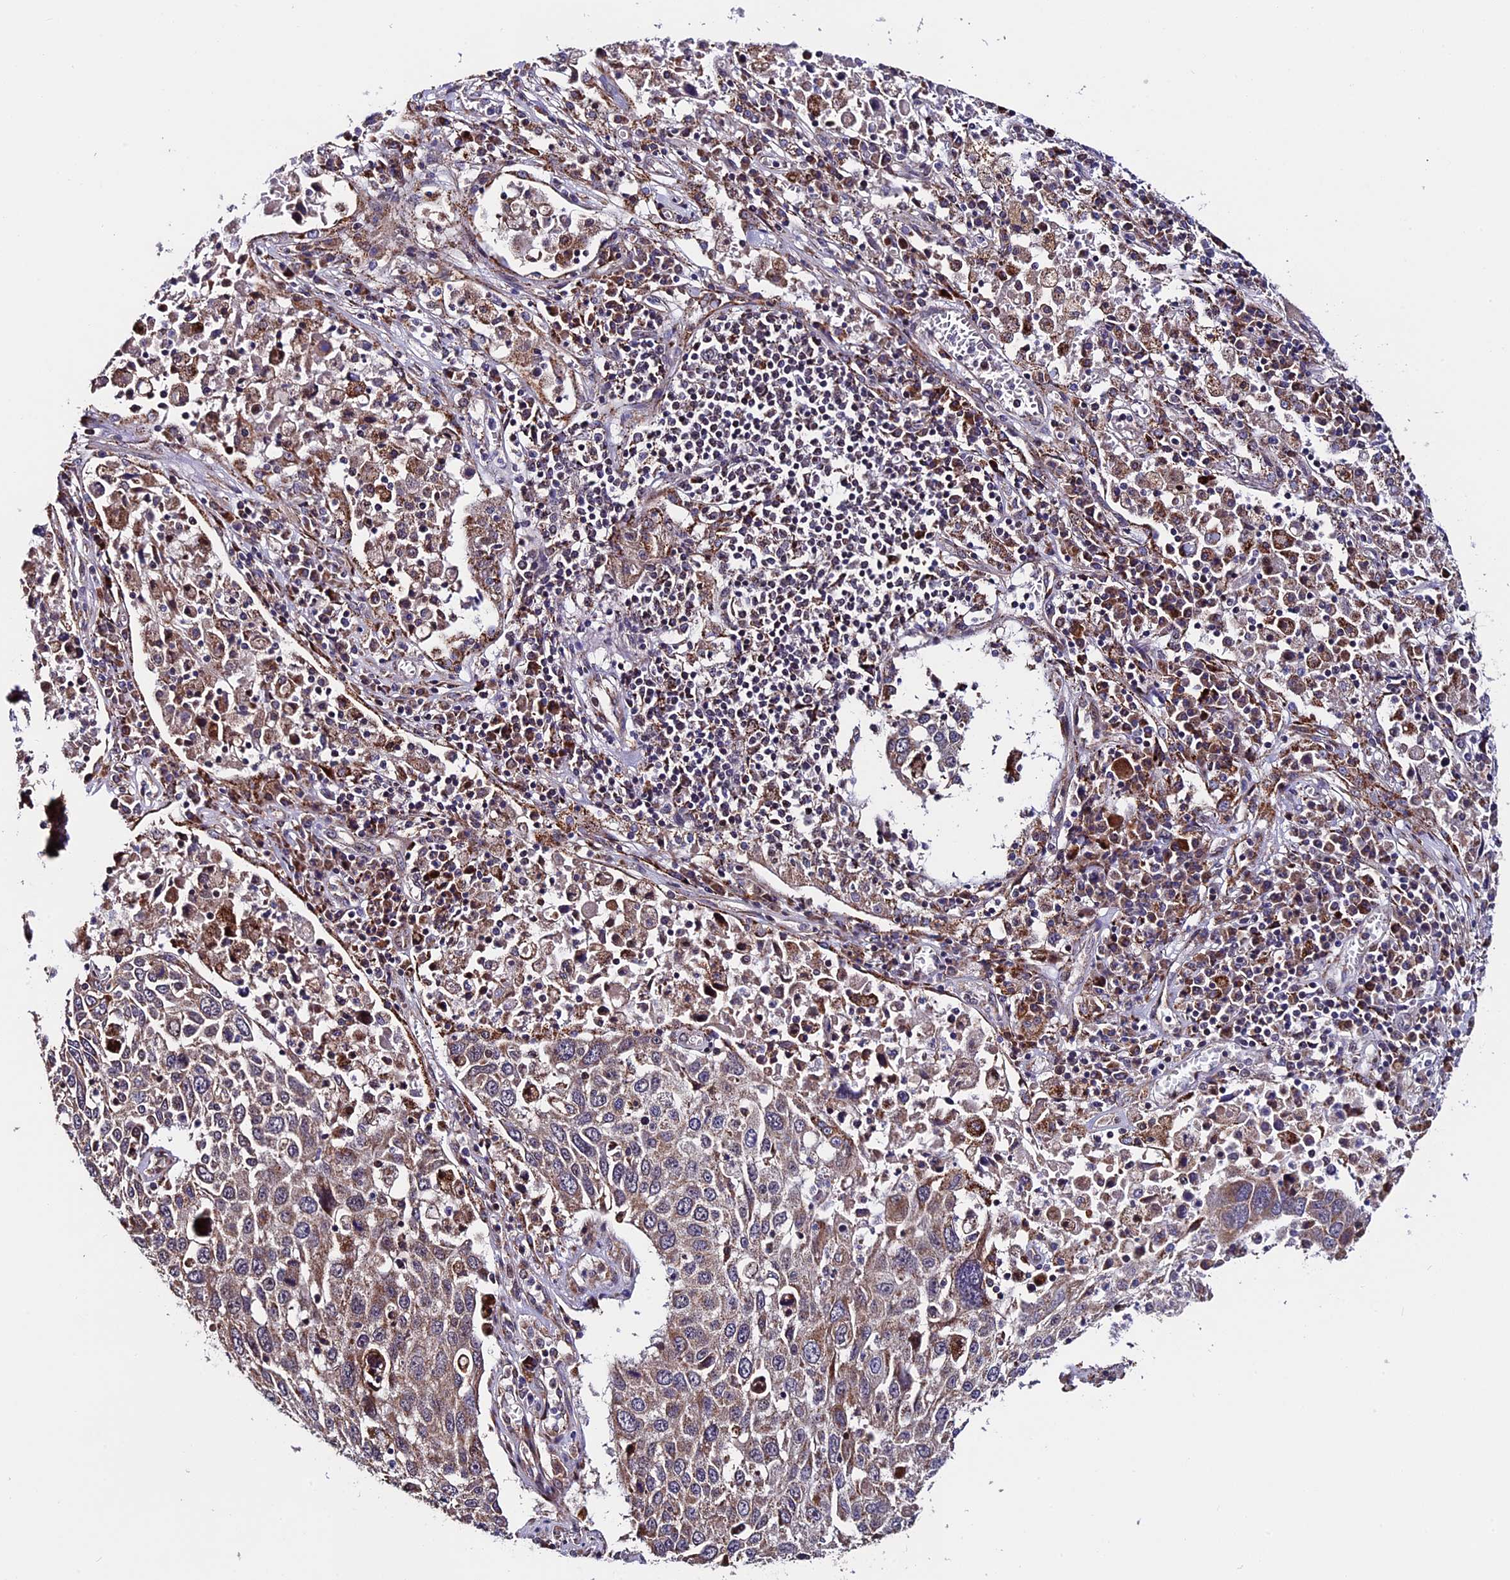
{"staining": {"intensity": "weak", "quantity": ">75%", "location": "cytoplasmic/membranous"}, "tissue": "lung cancer", "cell_type": "Tumor cells", "image_type": "cancer", "snomed": [{"axis": "morphology", "description": "Squamous cell carcinoma, NOS"}, {"axis": "topography", "description": "Lung"}], "caption": "A photomicrograph of lung cancer stained for a protein displays weak cytoplasmic/membranous brown staining in tumor cells.", "gene": "RNF17", "patient": {"sex": "male", "age": 65}}